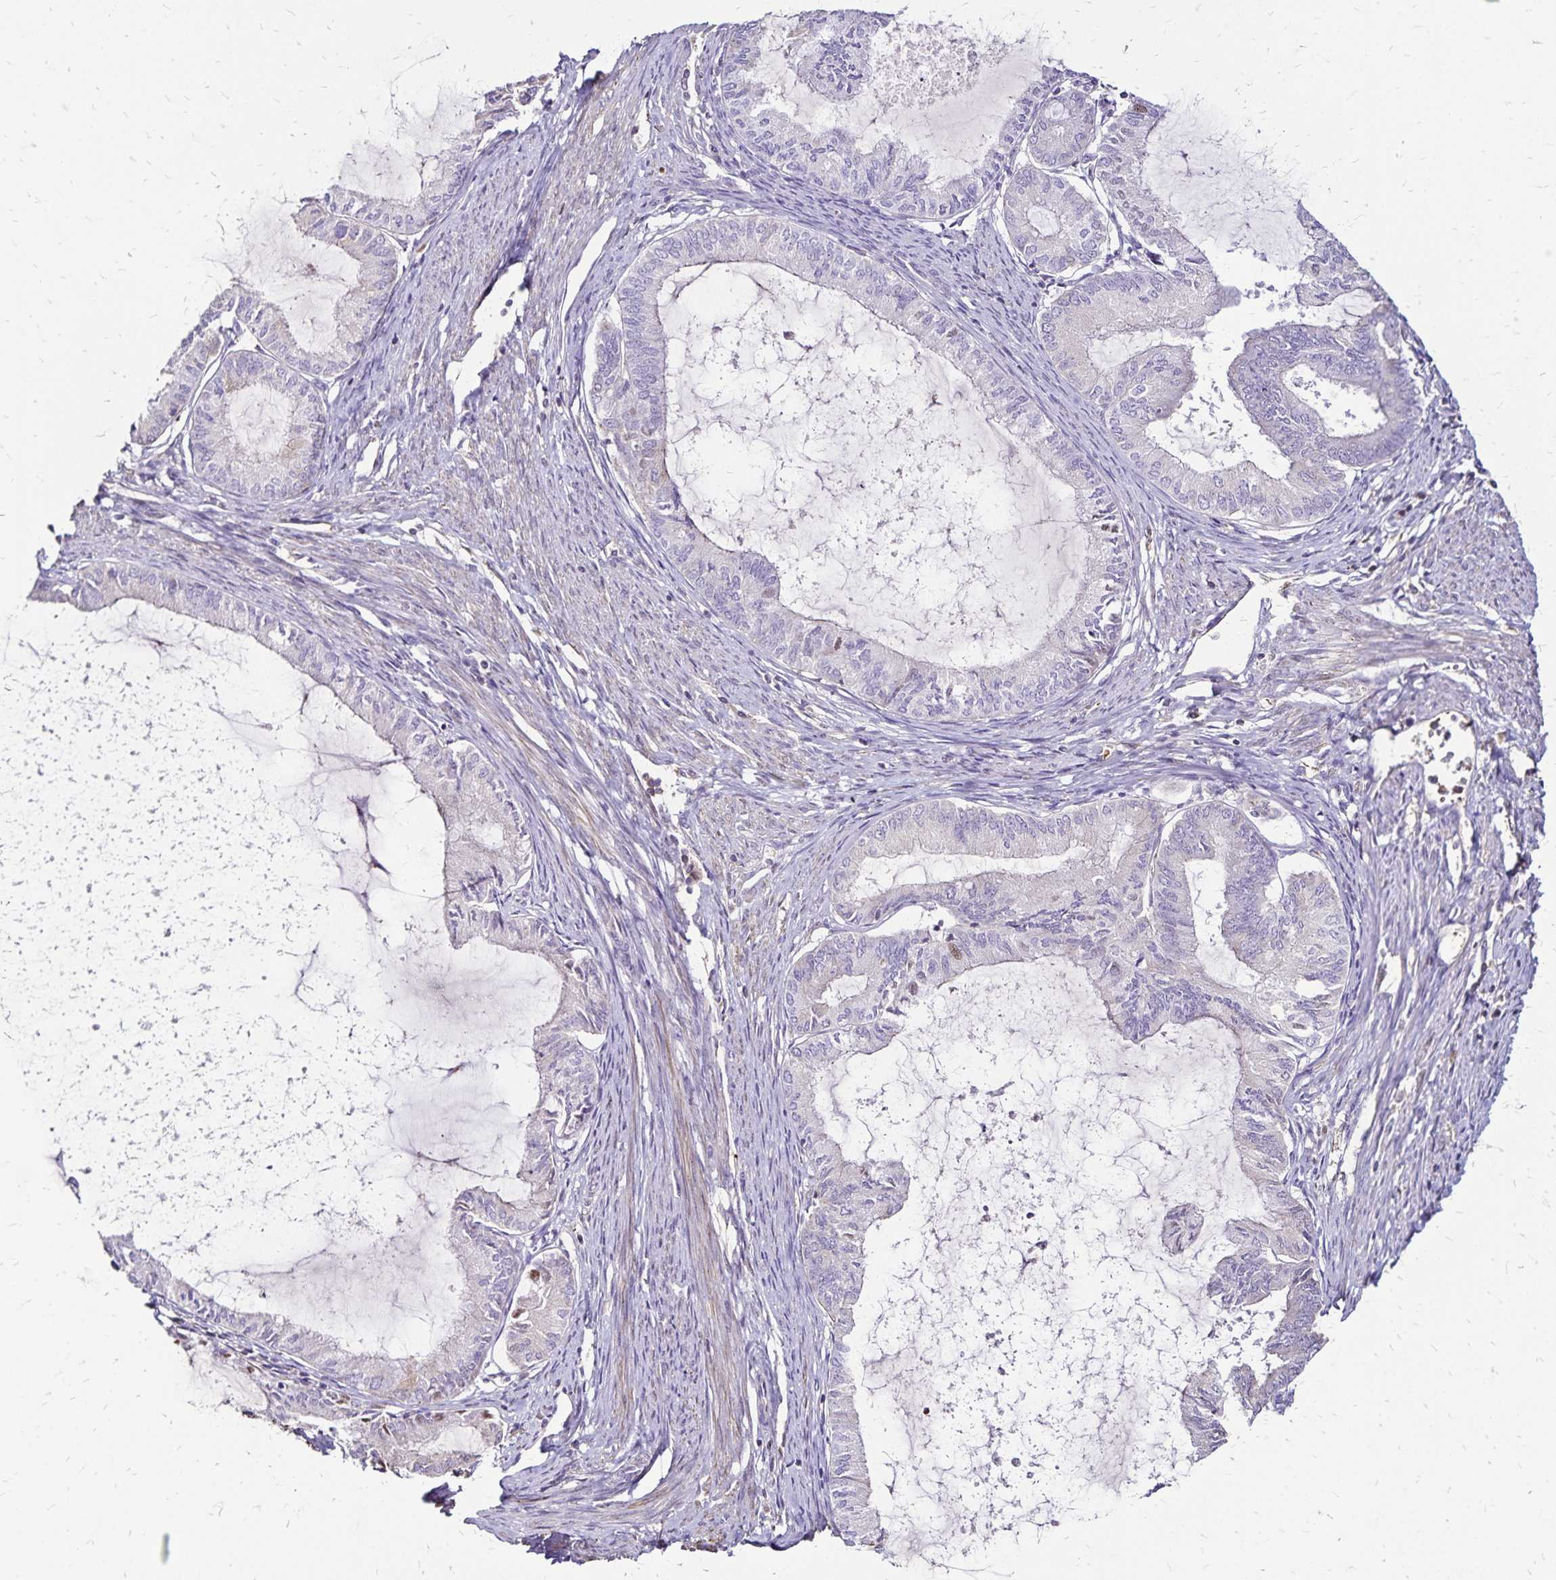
{"staining": {"intensity": "negative", "quantity": "none", "location": "none"}, "tissue": "endometrial cancer", "cell_type": "Tumor cells", "image_type": "cancer", "snomed": [{"axis": "morphology", "description": "Adenocarcinoma, NOS"}, {"axis": "topography", "description": "Endometrium"}], "caption": "Micrograph shows no significant protein staining in tumor cells of endometrial adenocarcinoma. (Stains: DAB (3,3'-diaminobenzidine) immunohistochemistry with hematoxylin counter stain, Microscopy: brightfield microscopy at high magnification).", "gene": "KISS1", "patient": {"sex": "female", "age": 86}}